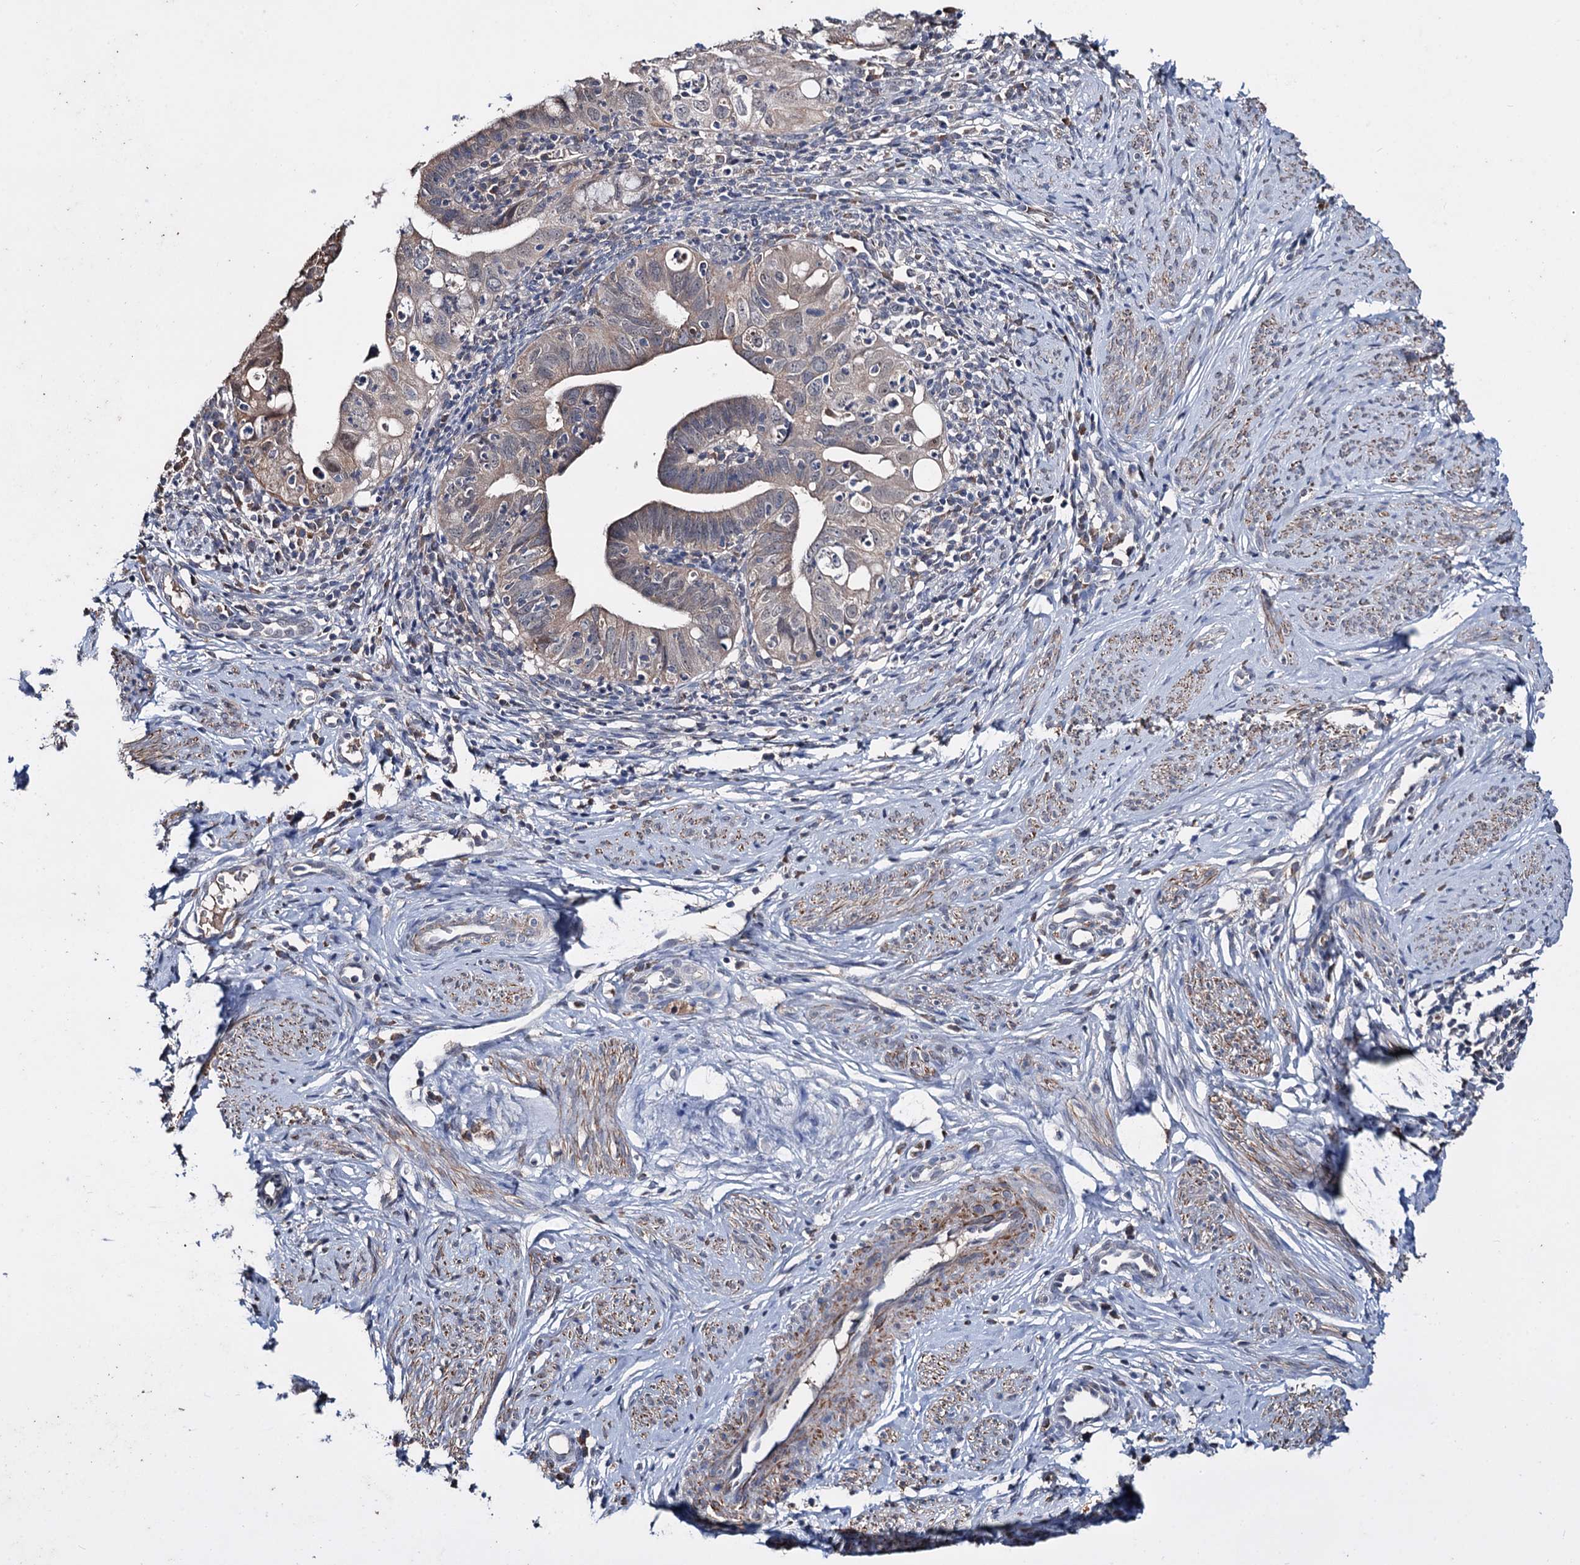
{"staining": {"intensity": "weak", "quantity": "25%-75%", "location": "cytoplasmic/membranous"}, "tissue": "cervical cancer", "cell_type": "Tumor cells", "image_type": "cancer", "snomed": [{"axis": "morphology", "description": "Adenocarcinoma, NOS"}, {"axis": "topography", "description": "Cervix"}], "caption": "A brown stain labels weak cytoplasmic/membranous staining of a protein in human adenocarcinoma (cervical) tumor cells. The staining is performed using DAB brown chromogen to label protein expression. The nuclei are counter-stained blue using hematoxylin.", "gene": "CLPB", "patient": {"sex": "female", "age": 36}}